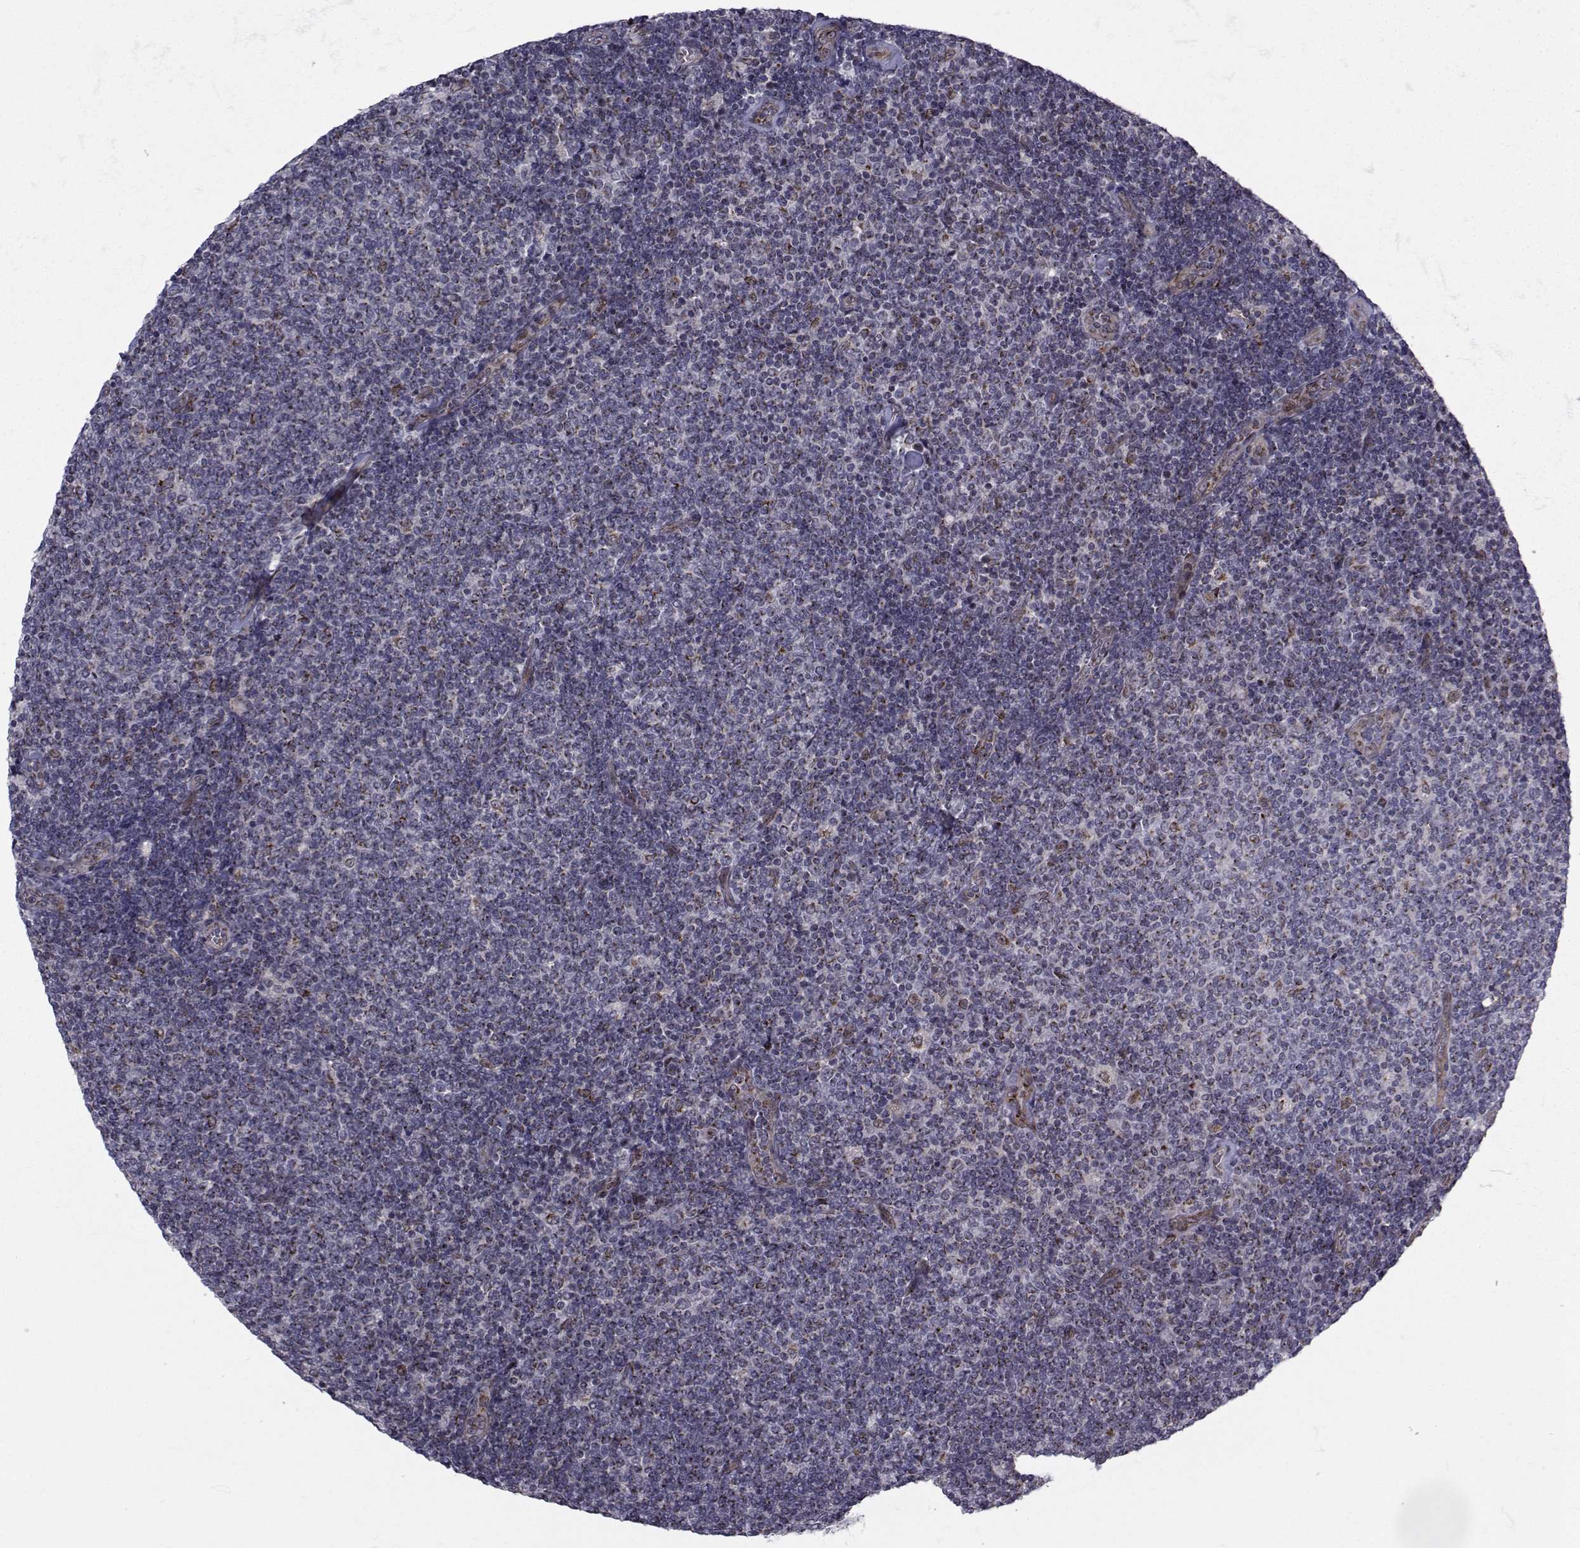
{"staining": {"intensity": "negative", "quantity": "none", "location": "none"}, "tissue": "lymphoma", "cell_type": "Tumor cells", "image_type": "cancer", "snomed": [{"axis": "morphology", "description": "Malignant lymphoma, non-Hodgkin's type, Low grade"}, {"axis": "topography", "description": "Lymph node"}], "caption": "Protein analysis of lymphoma exhibits no significant positivity in tumor cells. Brightfield microscopy of immunohistochemistry (IHC) stained with DAB (3,3'-diaminobenzidine) (brown) and hematoxylin (blue), captured at high magnification.", "gene": "ATP6V1C2", "patient": {"sex": "male", "age": 52}}